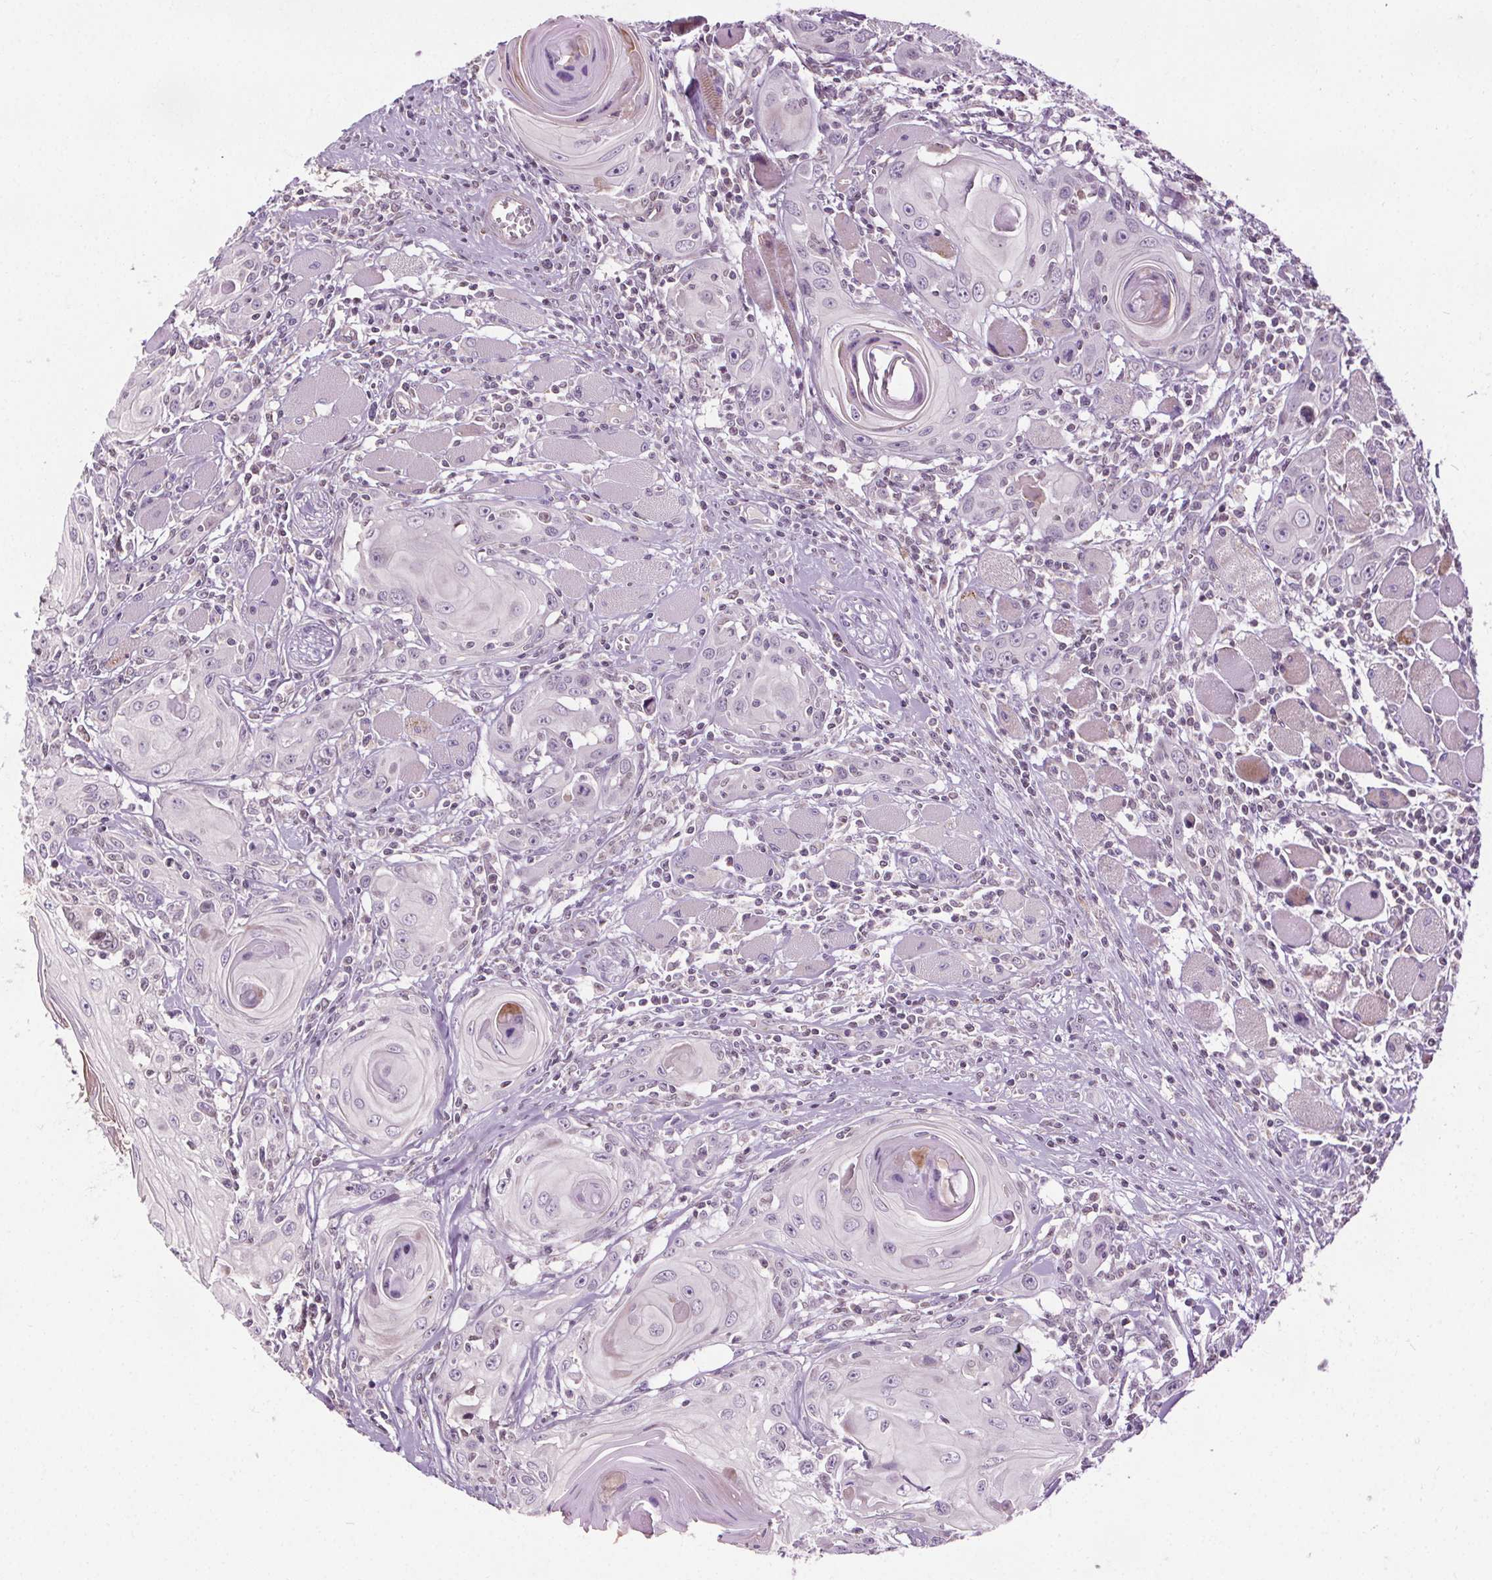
{"staining": {"intensity": "negative", "quantity": "none", "location": "none"}, "tissue": "head and neck cancer", "cell_type": "Tumor cells", "image_type": "cancer", "snomed": [{"axis": "morphology", "description": "Squamous cell carcinoma, NOS"}, {"axis": "topography", "description": "Head-Neck"}], "caption": "High magnification brightfield microscopy of head and neck cancer stained with DAB (brown) and counterstained with hematoxylin (blue): tumor cells show no significant staining.", "gene": "LFNG", "patient": {"sex": "female", "age": 80}}